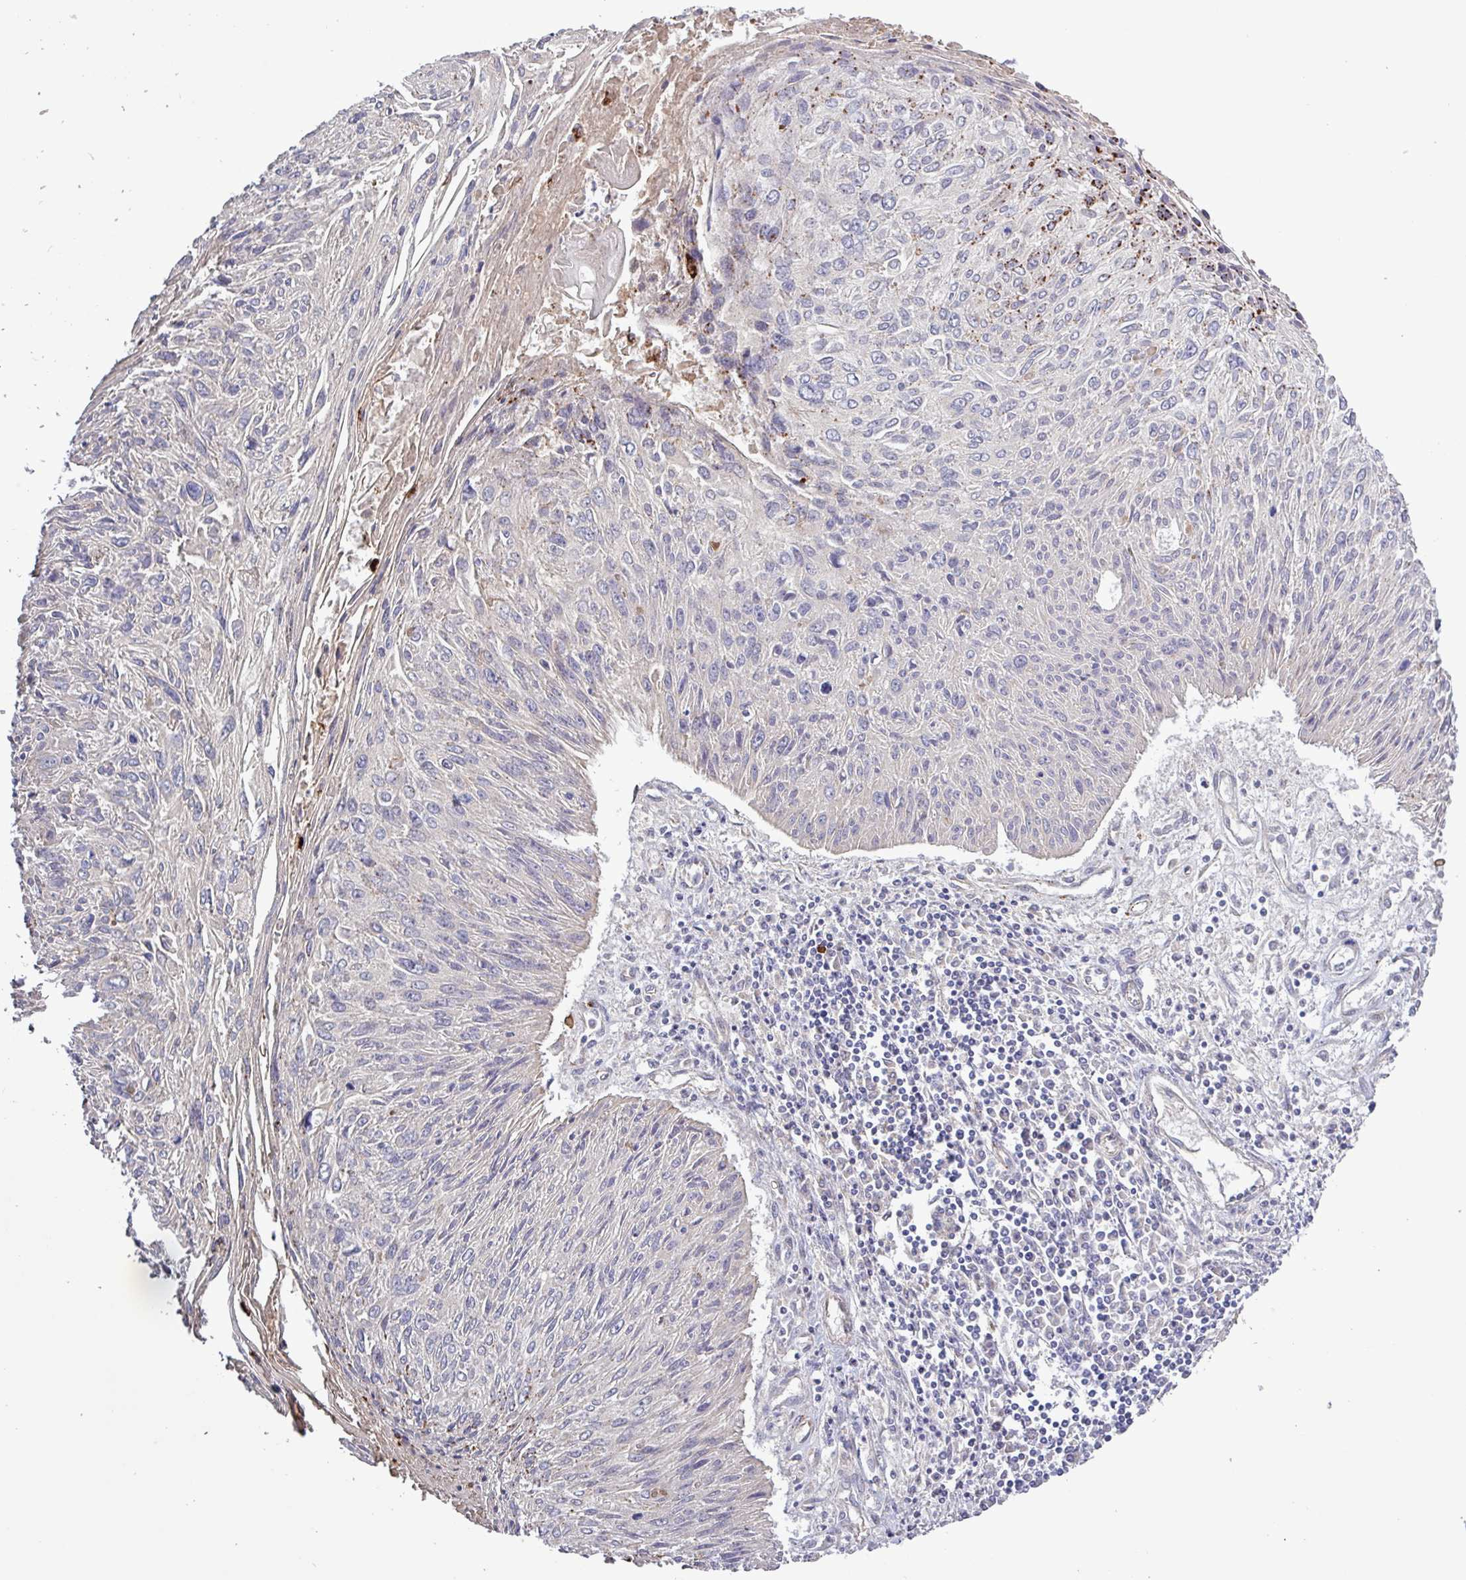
{"staining": {"intensity": "negative", "quantity": "none", "location": "none"}, "tissue": "cervical cancer", "cell_type": "Tumor cells", "image_type": "cancer", "snomed": [{"axis": "morphology", "description": "Squamous cell carcinoma, NOS"}, {"axis": "topography", "description": "Cervix"}], "caption": "Immunohistochemical staining of human cervical squamous cell carcinoma displays no significant staining in tumor cells.", "gene": "PLIN2", "patient": {"sex": "female", "age": 51}}